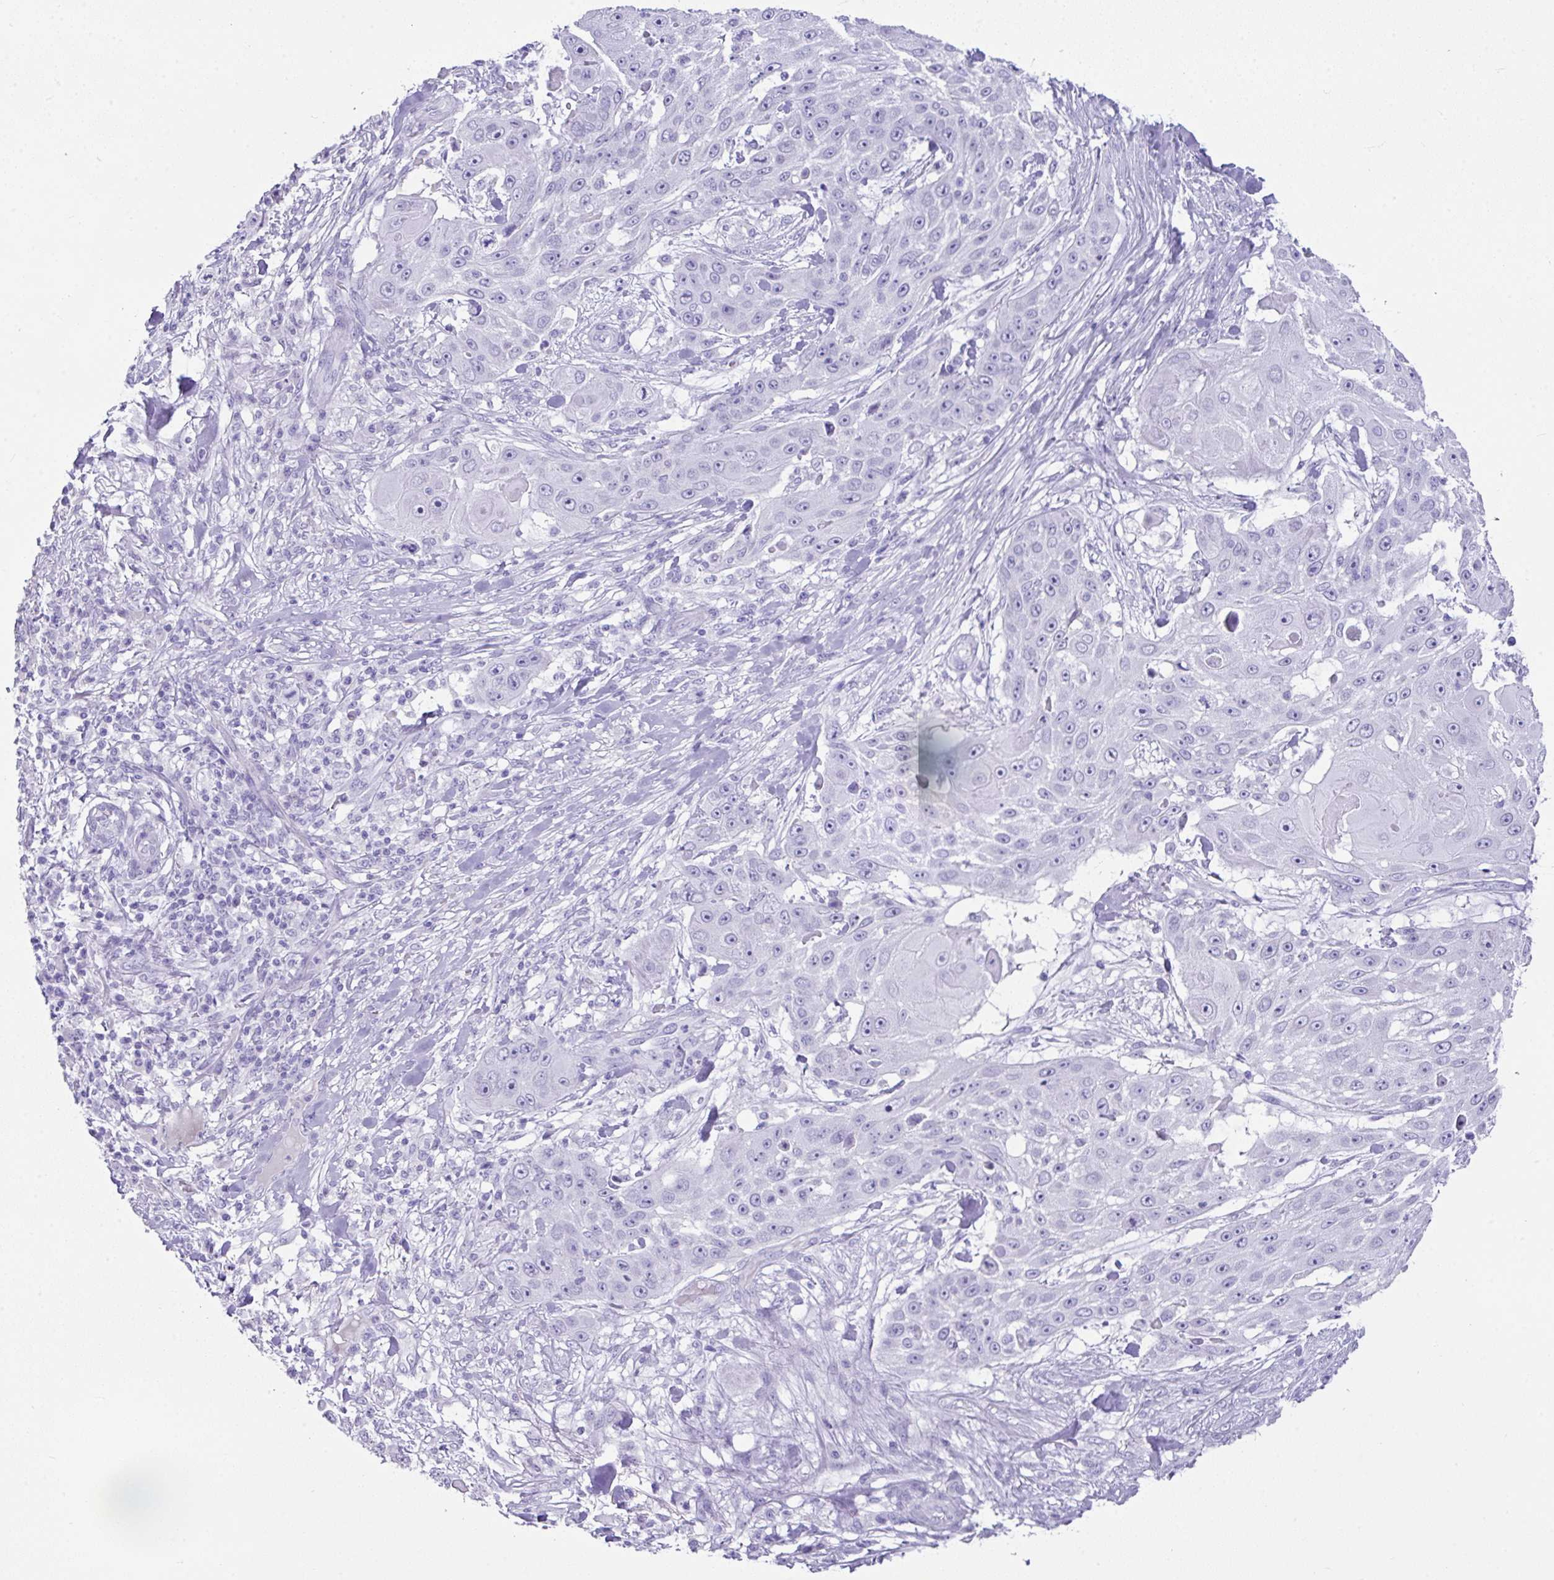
{"staining": {"intensity": "negative", "quantity": "none", "location": "none"}, "tissue": "skin cancer", "cell_type": "Tumor cells", "image_type": "cancer", "snomed": [{"axis": "morphology", "description": "Squamous cell carcinoma, NOS"}, {"axis": "topography", "description": "Skin"}], "caption": "This is a photomicrograph of immunohistochemistry (IHC) staining of squamous cell carcinoma (skin), which shows no expression in tumor cells. (DAB (3,3'-diaminobenzidine) immunohistochemistry (IHC) visualized using brightfield microscopy, high magnification).", "gene": "LGALS4", "patient": {"sex": "female", "age": 86}}